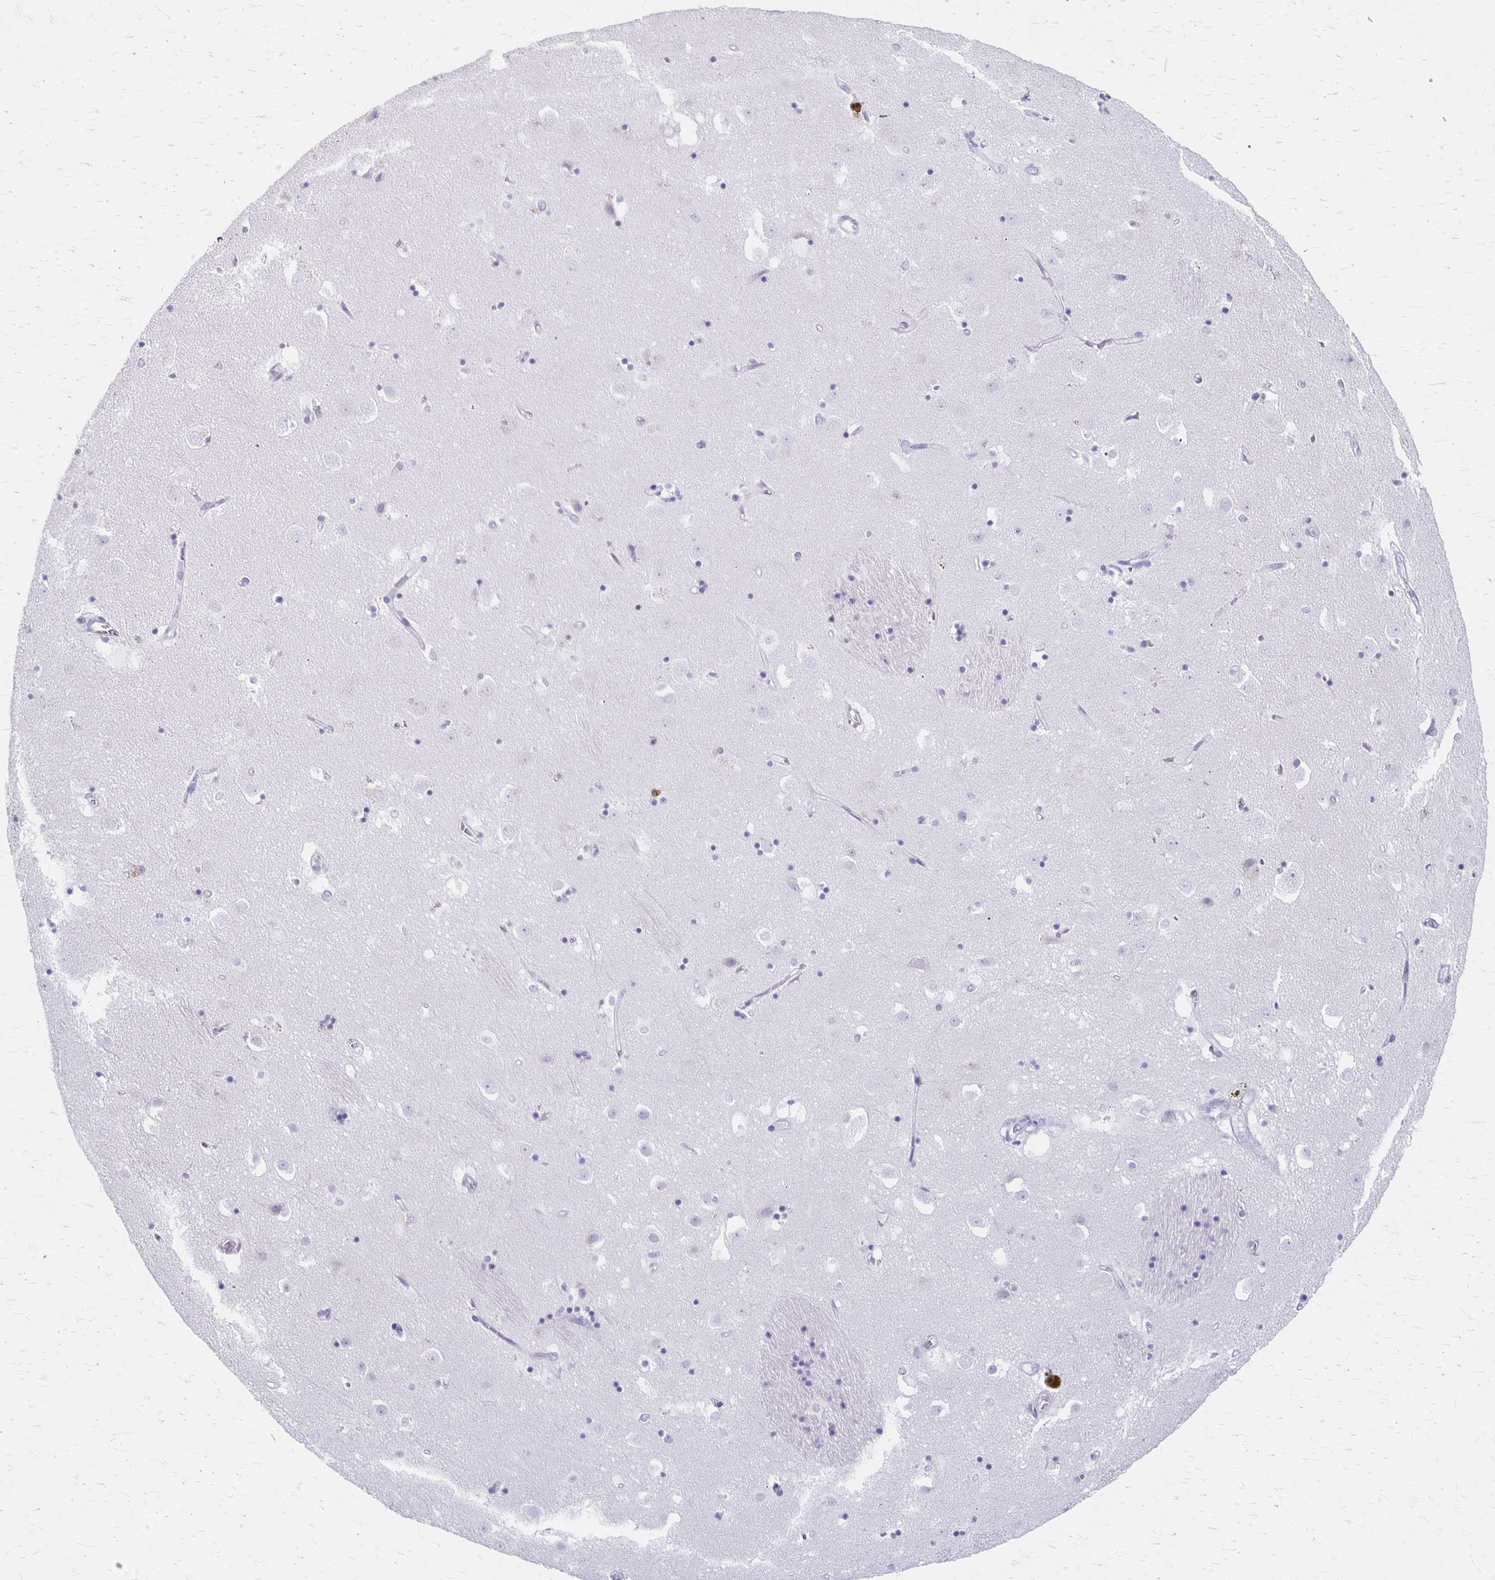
{"staining": {"intensity": "negative", "quantity": "none", "location": "none"}, "tissue": "caudate", "cell_type": "Glial cells", "image_type": "normal", "snomed": [{"axis": "morphology", "description": "Normal tissue, NOS"}, {"axis": "topography", "description": "Lateral ventricle wall"}], "caption": "Glial cells are negative for protein expression in unremarkable human caudate.", "gene": "MAGEC2", "patient": {"sex": "male", "age": 58}}